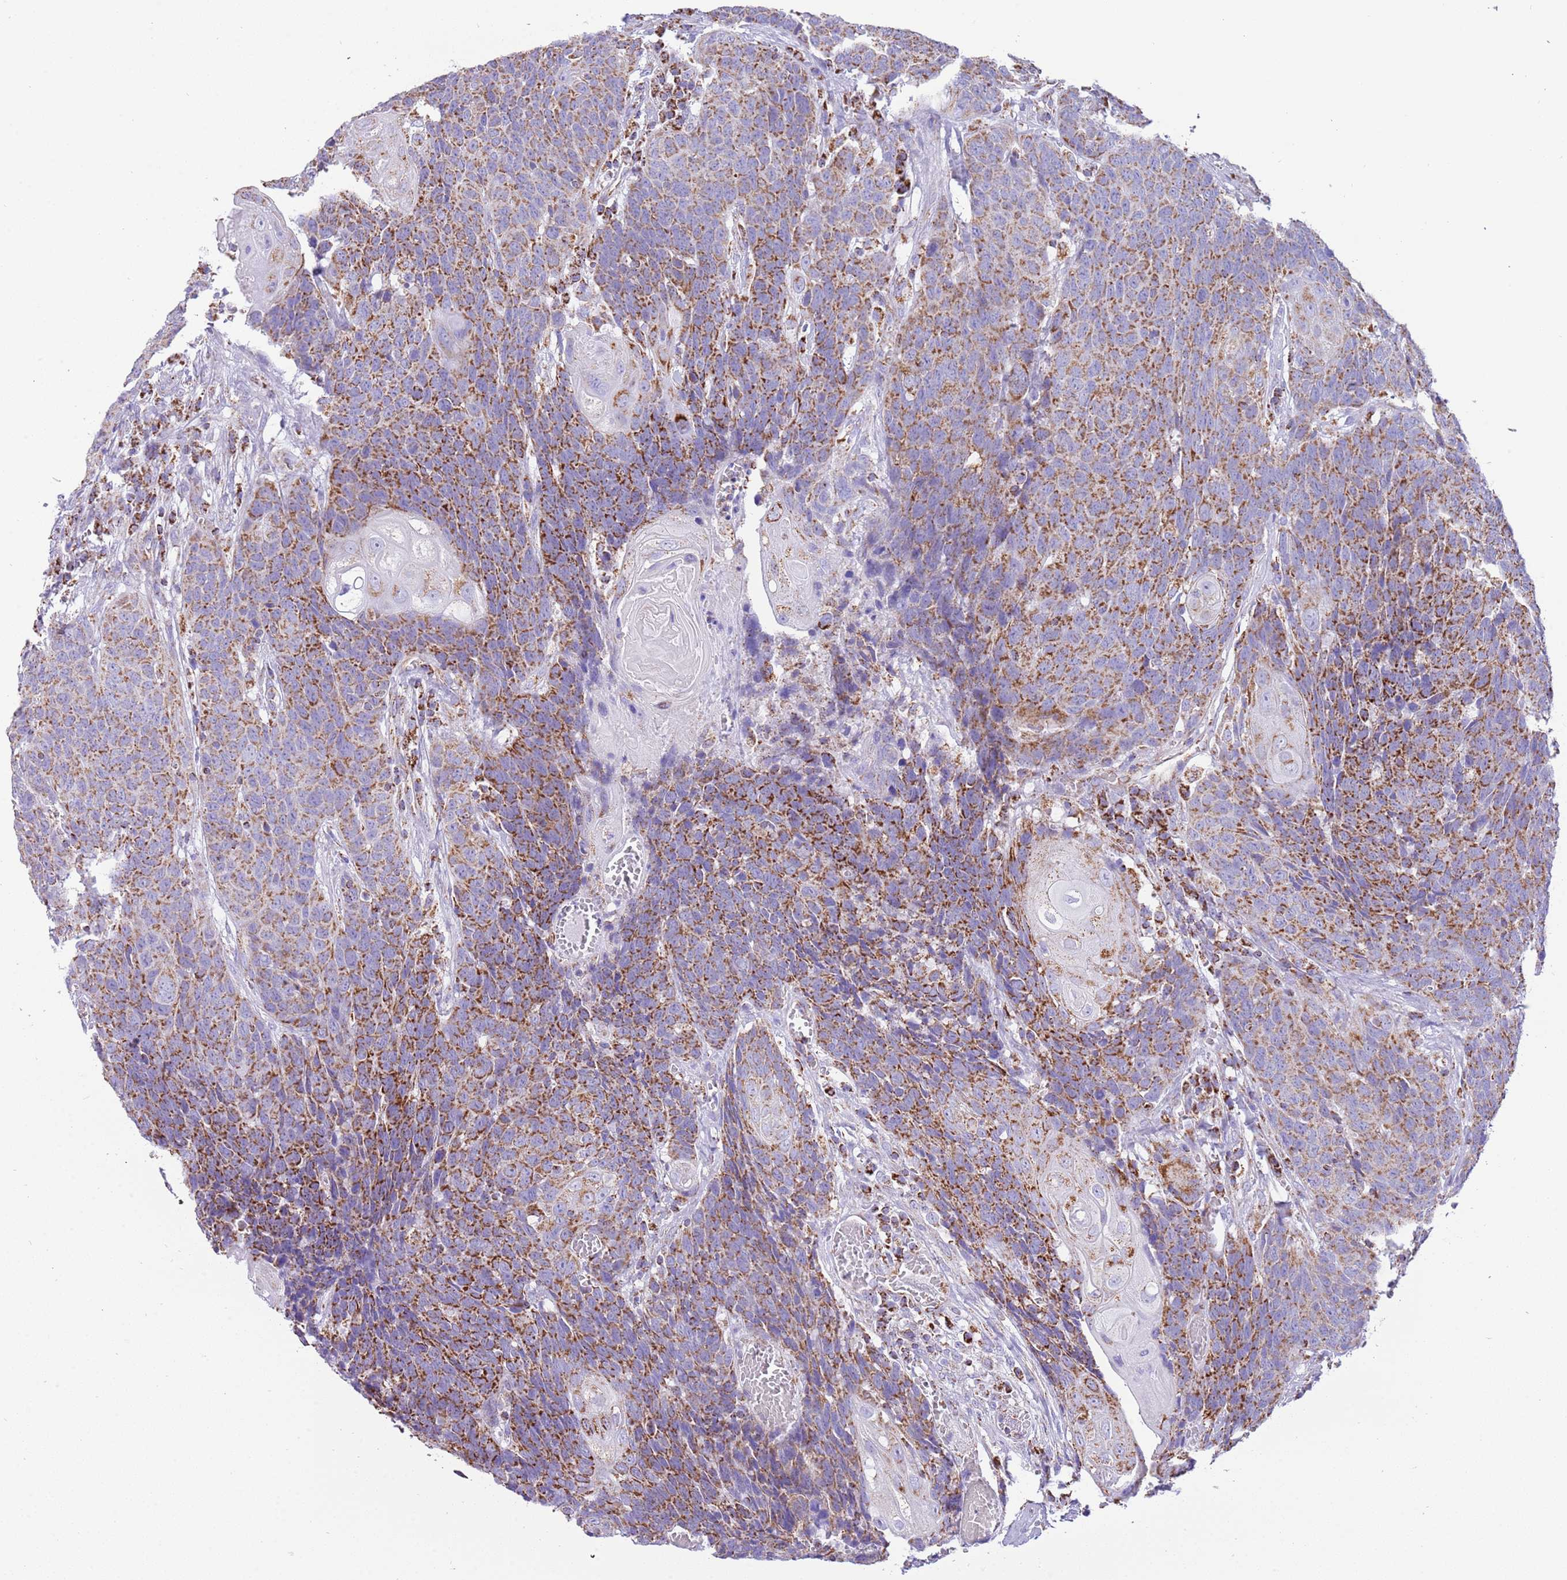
{"staining": {"intensity": "strong", "quantity": "25%-75%", "location": "cytoplasmic/membranous"}, "tissue": "head and neck cancer", "cell_type": "Tumor cells", "image_type": "cancer", "snomed": [{"axis": "morphology", "description": "Squamous cell carcinoma, NOS"}, {"axis": "topography", "description": "Head-Neck"}], "caption": "Immunohistochemical staining of head and neck cancer displays strong cytoplasmic/membranous protein expression in about 25%-75% of tumor cells.", "gene": "SUCLG2", "patient": {"sex": "male", "age": 66}}